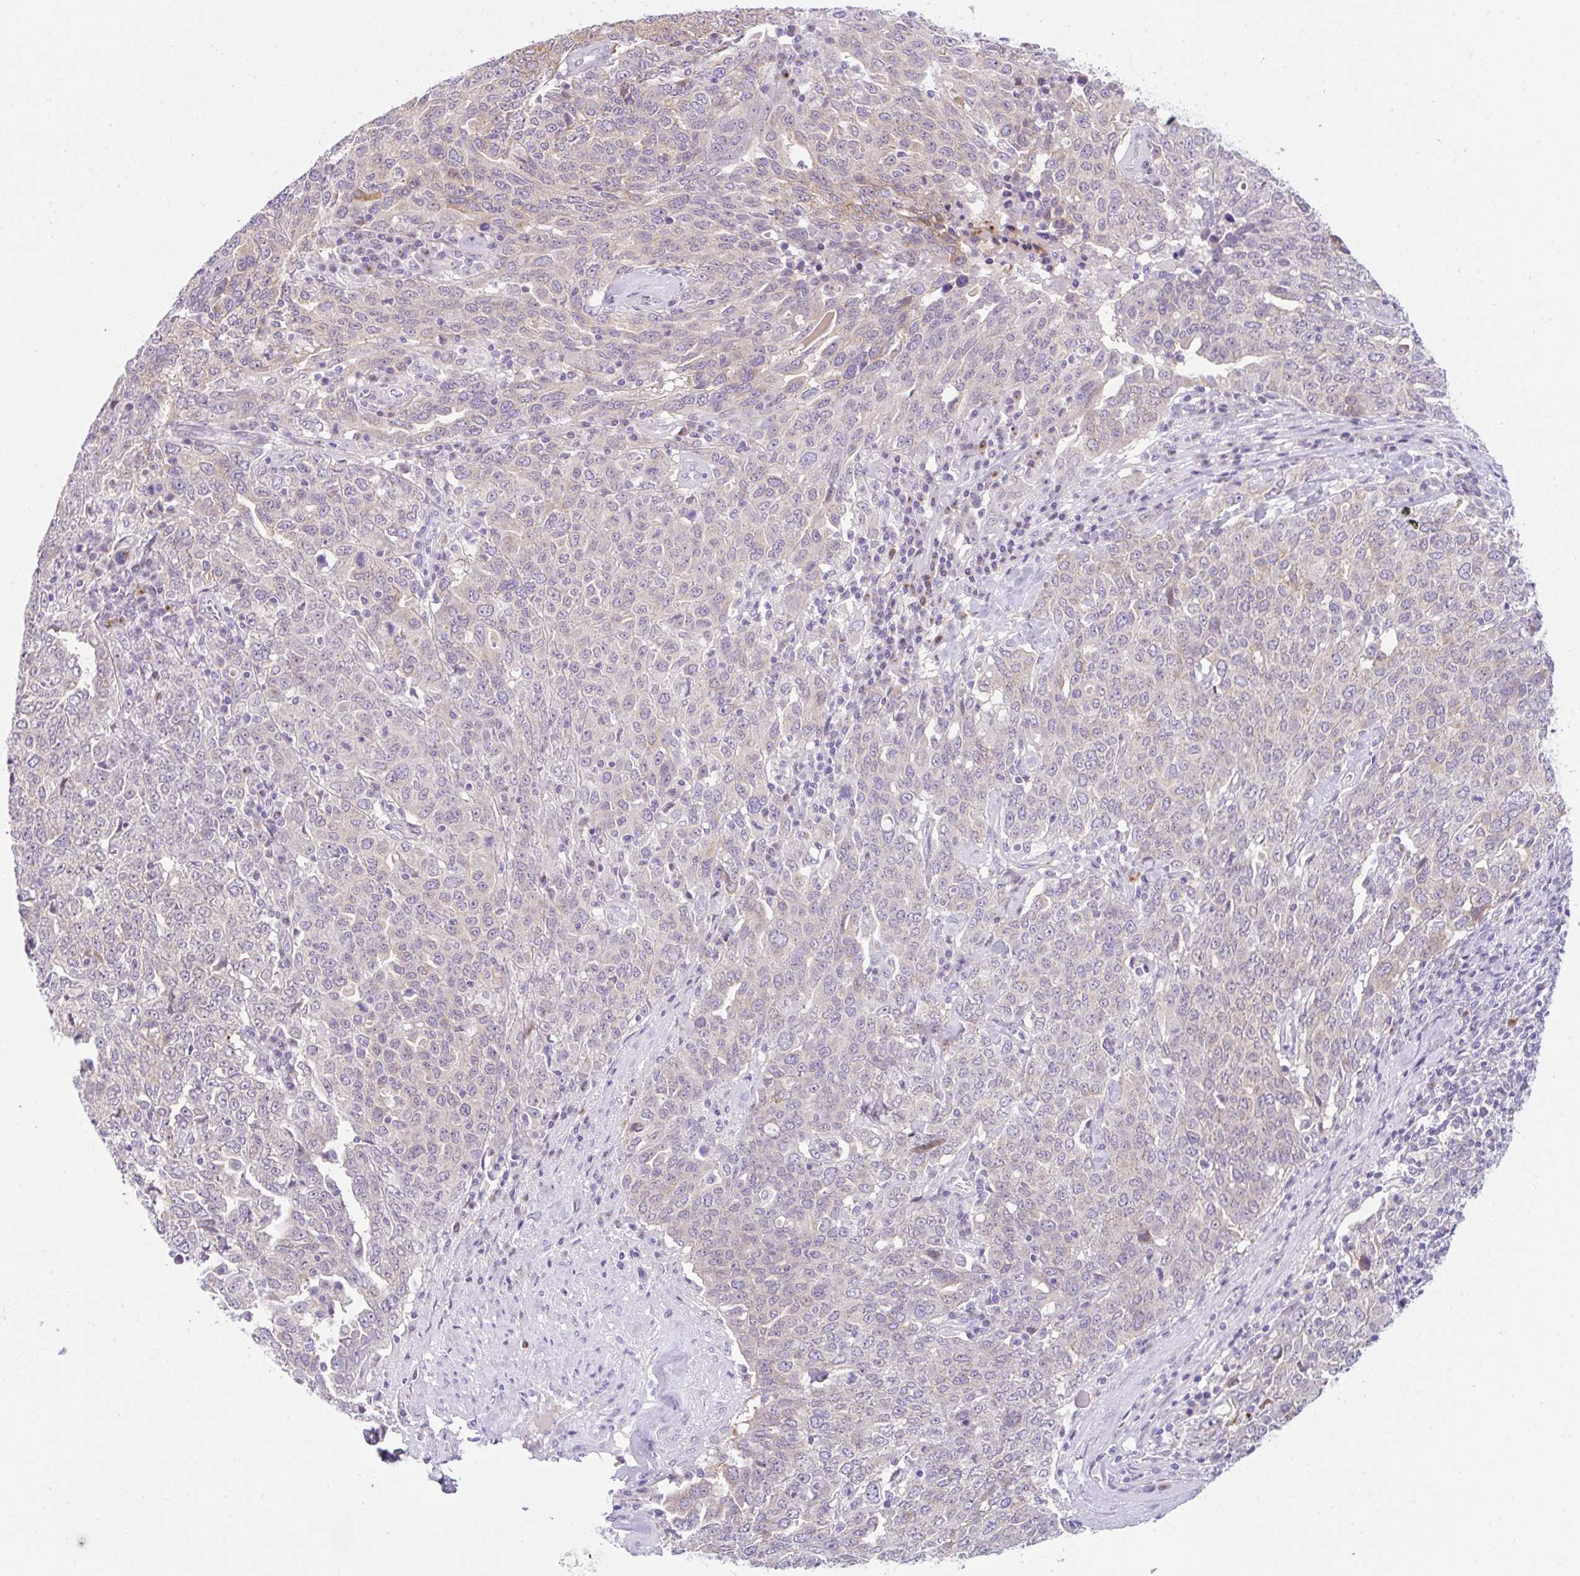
{"staining": {"intensity": "weak", "quantity": "25%-75%", "location": "cytoplasmic/membranous"}, "tissue": "ovarian cancer", "cell_type": "Tumor cells", "image_type": "cancer", "snomed": [{"axis": "morphology", "description": "Carcinoma, endometroid"}, {"axis": "topography", "description": "Ovary"}], "caption": "A brown stain shows weak cytoplasmic/membranous expression of a protein in ovarian cancer (endometroid carcinoma) tumor cells.", "gene": "GOLGA8A", "patient": {"sex": "female", "age": 62}}